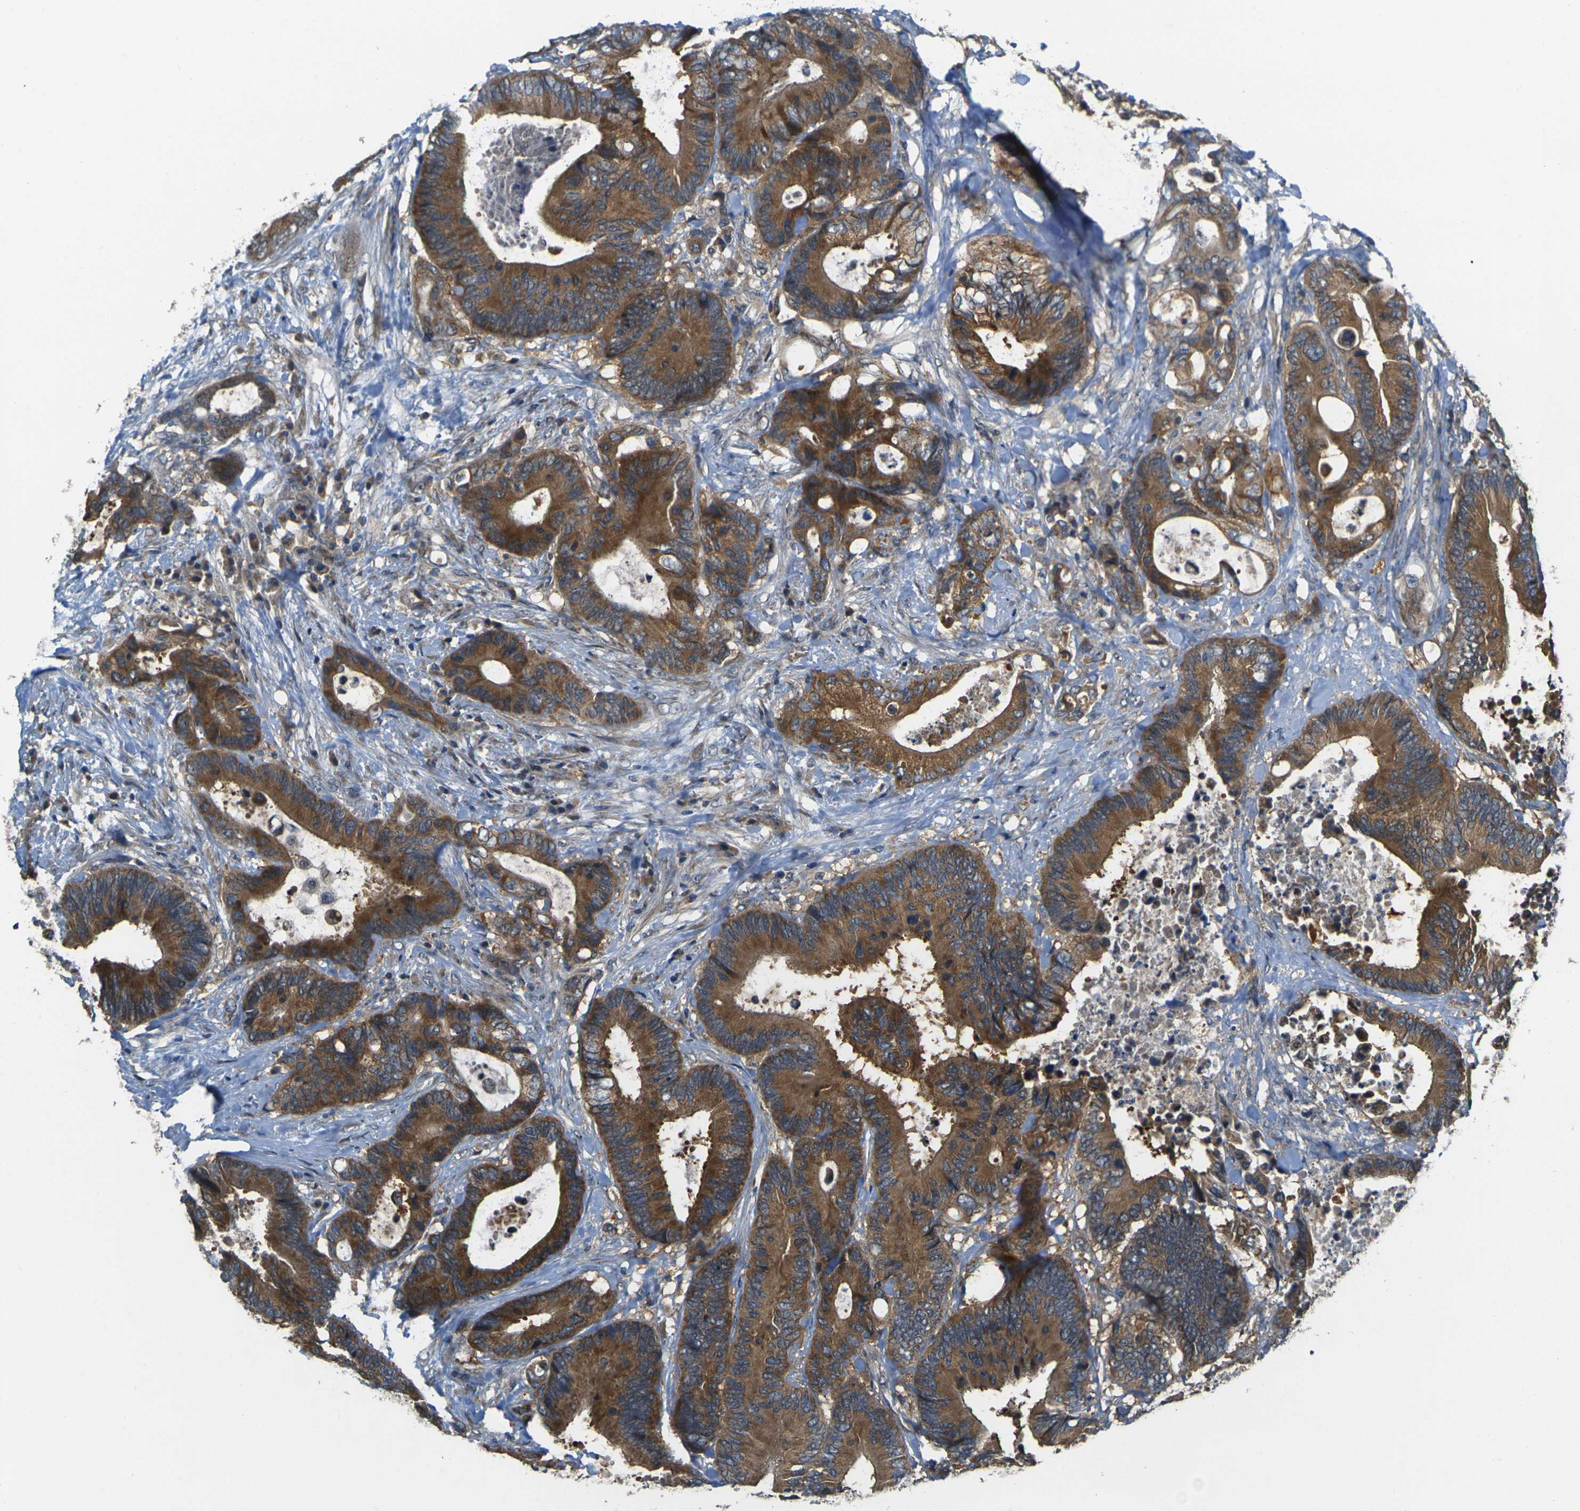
{"staining": {"intensity": "strong", "quantity": ">75%", "location": "cytoplasmic/membranous"}, "tissue": "colorectal cancer", "cell_type": "Tumor cells", "image_type": "cancer", "snomed": [{"axis": "morphology", "description": "Adenocarcinoma, NOS"}, {"axis": "topography", "description": "Rectum"}], "caption": "Protein staining displays strong cytoplasmic/membranous staining in approximately >75% of tumor cells in colorectal adenocarcinoma.", "gene": "GNA12", "patient": {"sex": "male", "age": 55}}